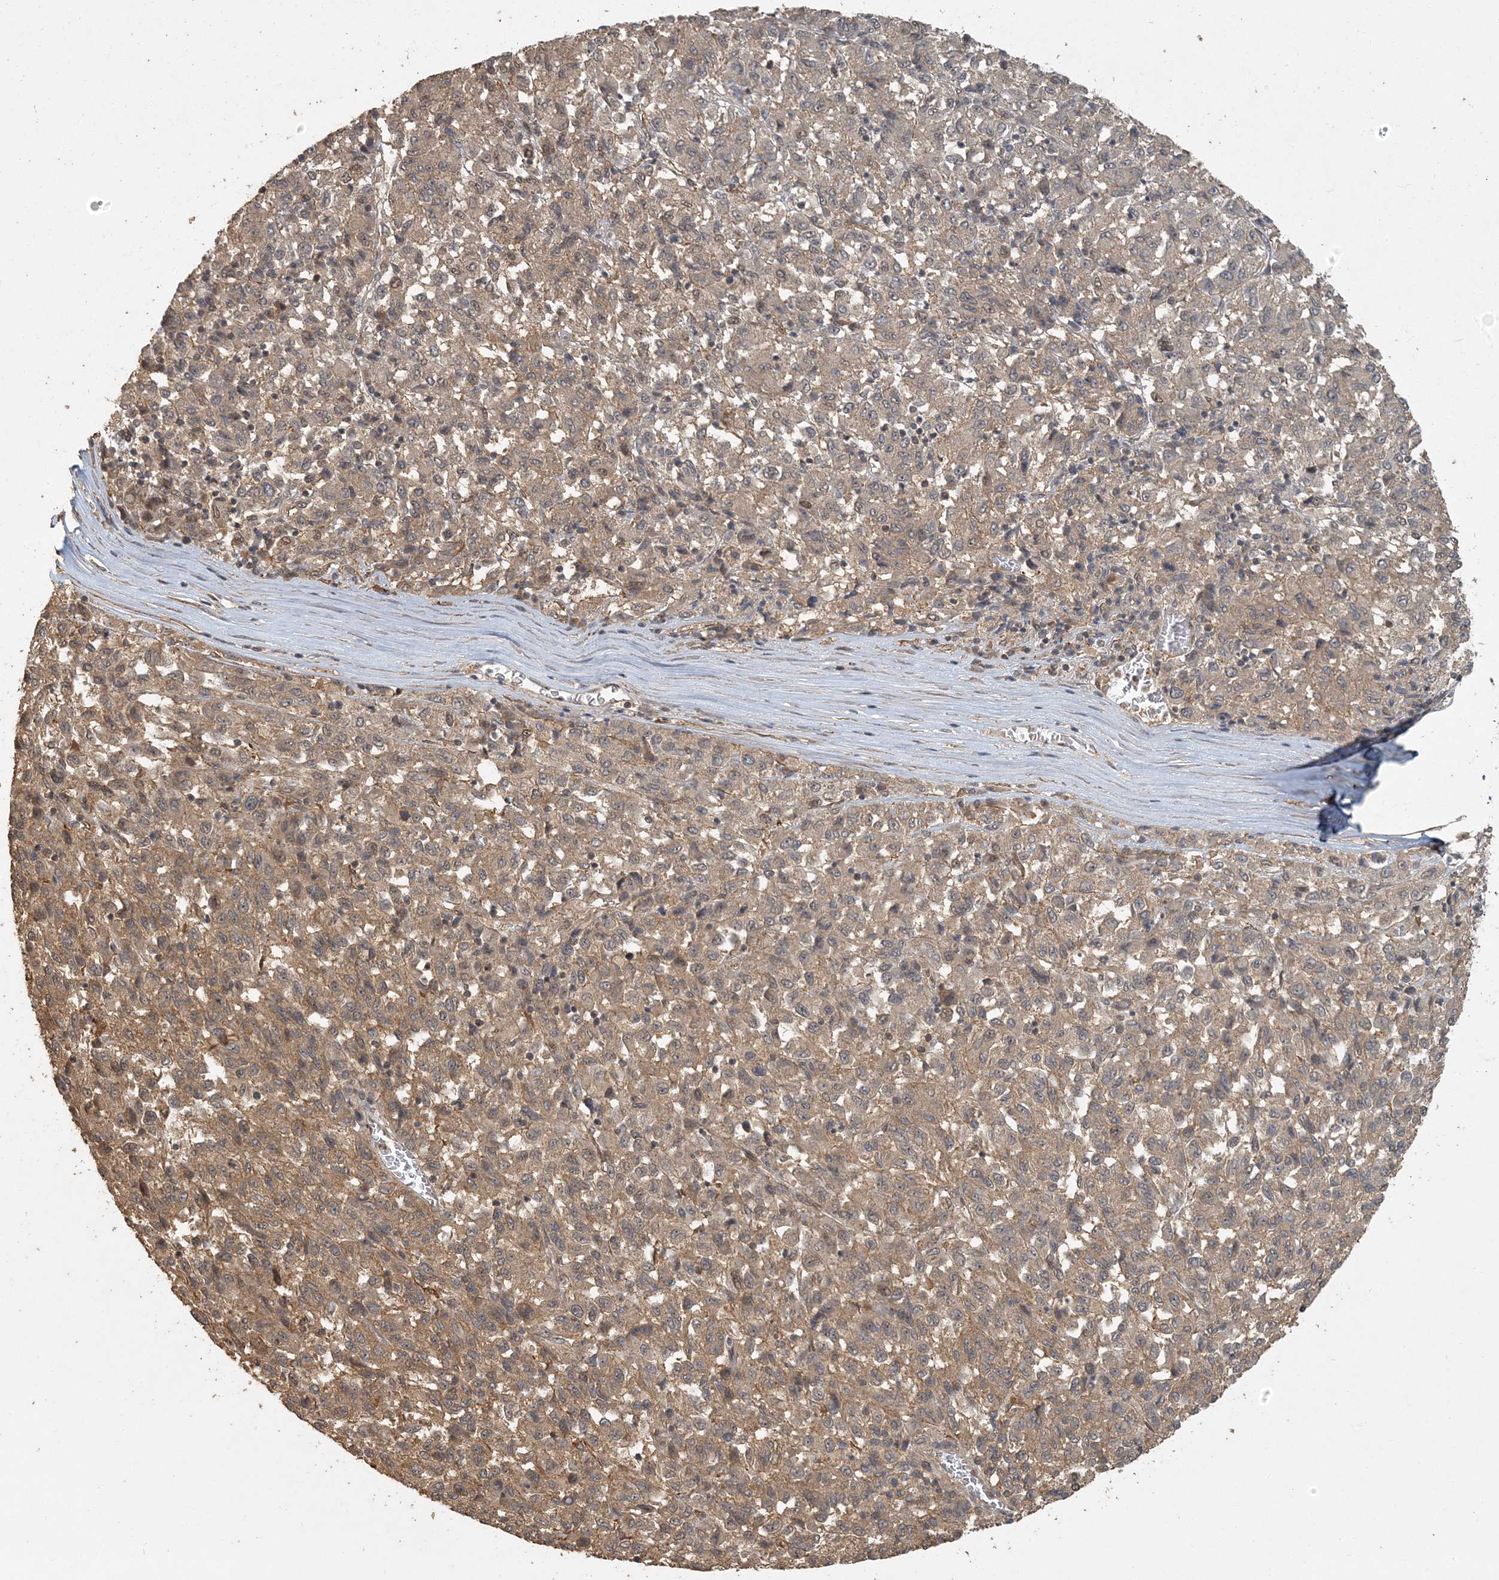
{"staining": {"intensity": "moderate", "quantity": ">75%", "location": "cytoplasmic/membranous"}, "tissue": "melanoma", "cell_type": "Tumor cells", "image_type": "cancer", "snomed": [{"axis": "morphology", "description": "Malignant melanoma, Metastatic site"}, {"axis": "topography", "description": "Lung"}], "caption": "Malignant melanoma (metastatic site) tissue exhibits moderate cytoplasmic/membranous staining in about >75% of tumor cells (Brightfield microscopy of DAB IHC at high magnification).", "gene": "AK9", "patient": {"sex": "male", "age": 64}}